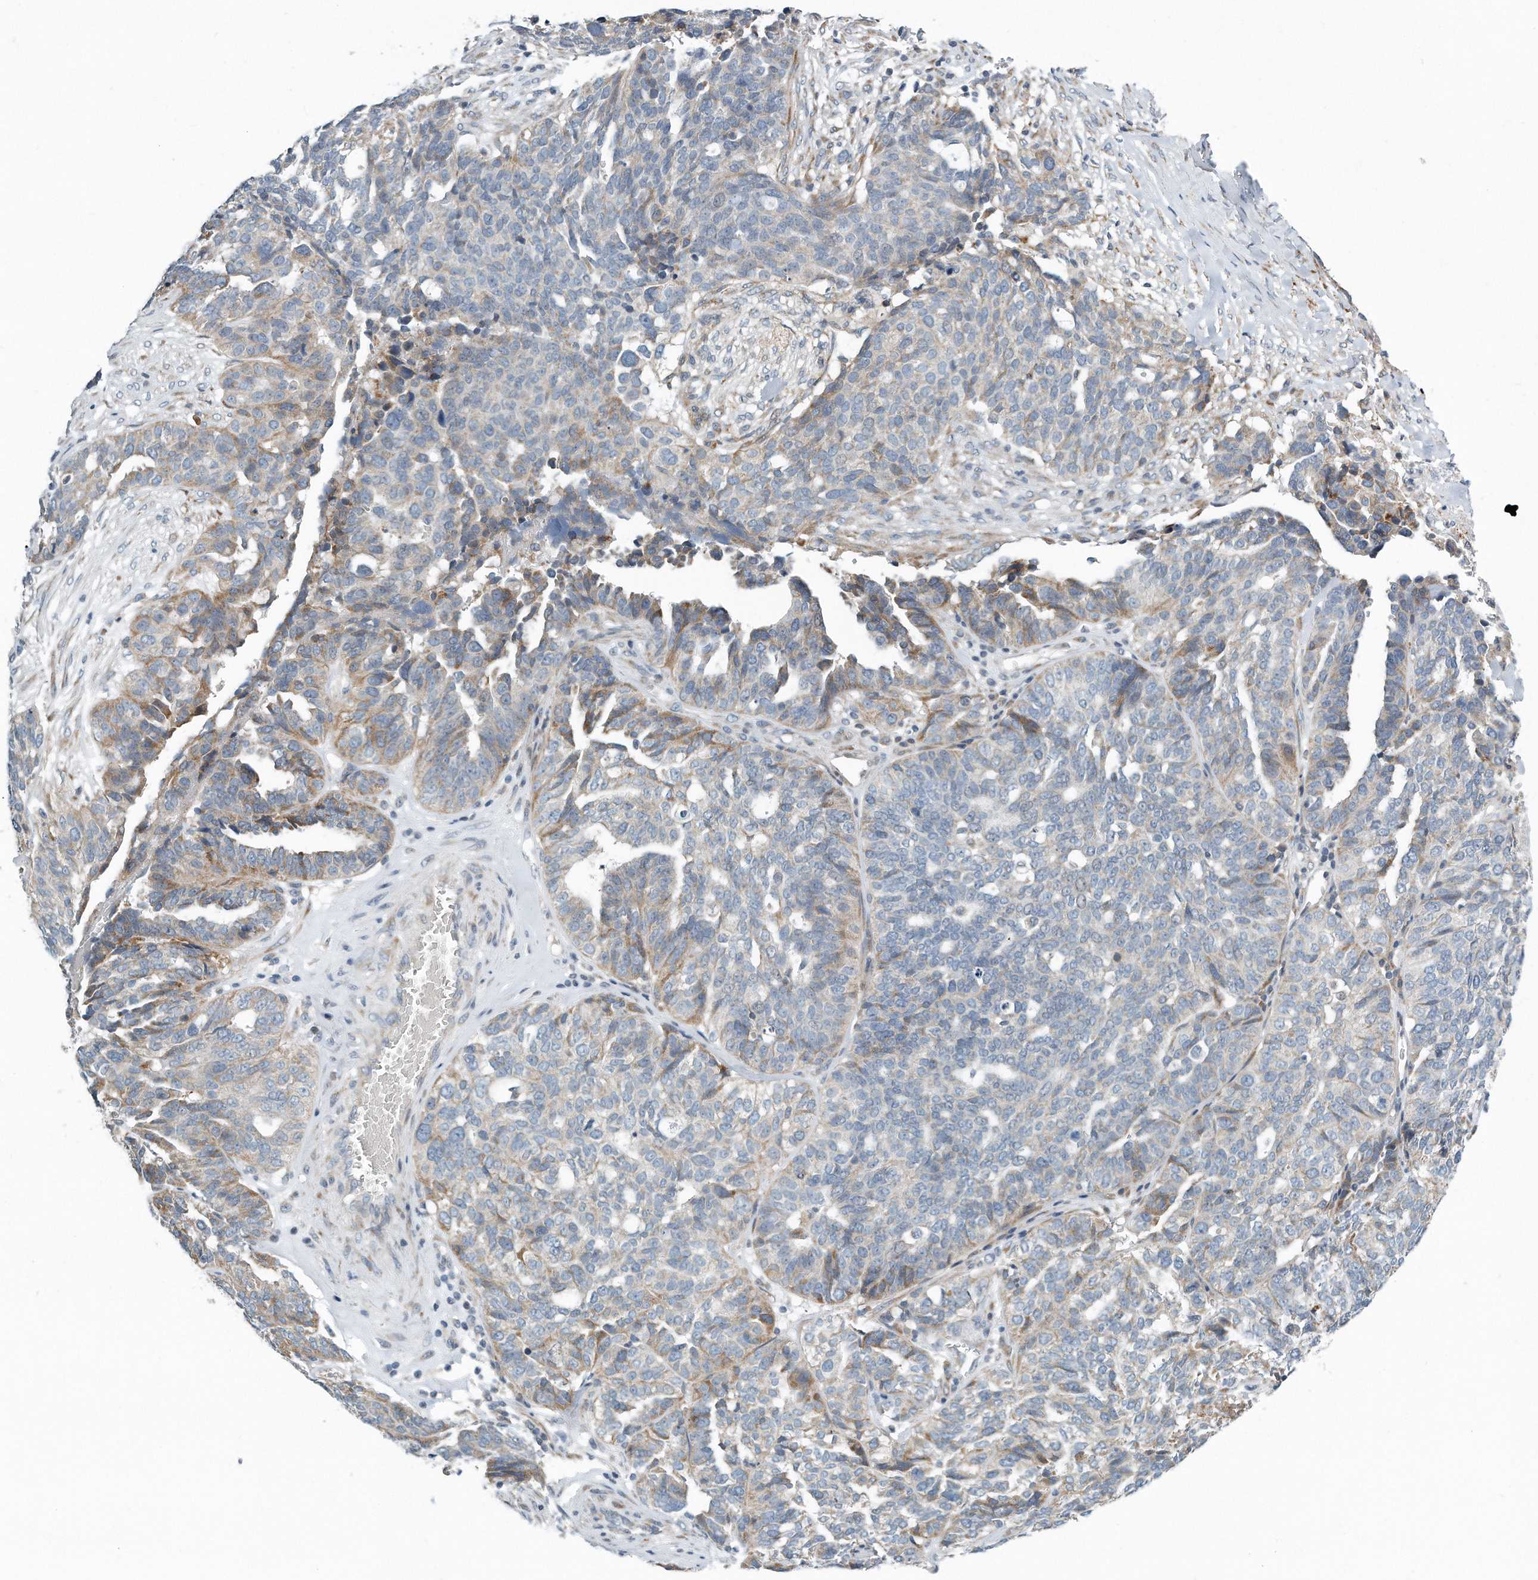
{"staining": {"intensity": "moderate", "quantity": "<25%", "location": "cytoplasmic/membranous"}, "tissue": "ovarian cancer", "cell_type": "Tumor cells", "image_type": "cancer", "snomed": [{"axis": "morphology", "description": "Cystadenocarcinoma, serous, NOS"}, {"axis": "topography", "description": "Ovary"}], "caption": "A micrograph of ovarian serous cystadenocarcinoma stained for a protein exhibits moderate cytoplasmic/membranous brown staining in tumor cells. The protein of interest is stained brown, and the nuclei are stained in blue (DAB (3,3'-diaminobenzidine) IHC with brightfield microscopy, high magnification).", "gene": "VLDLR", "patient": {"sex": "female", "age": 59}}